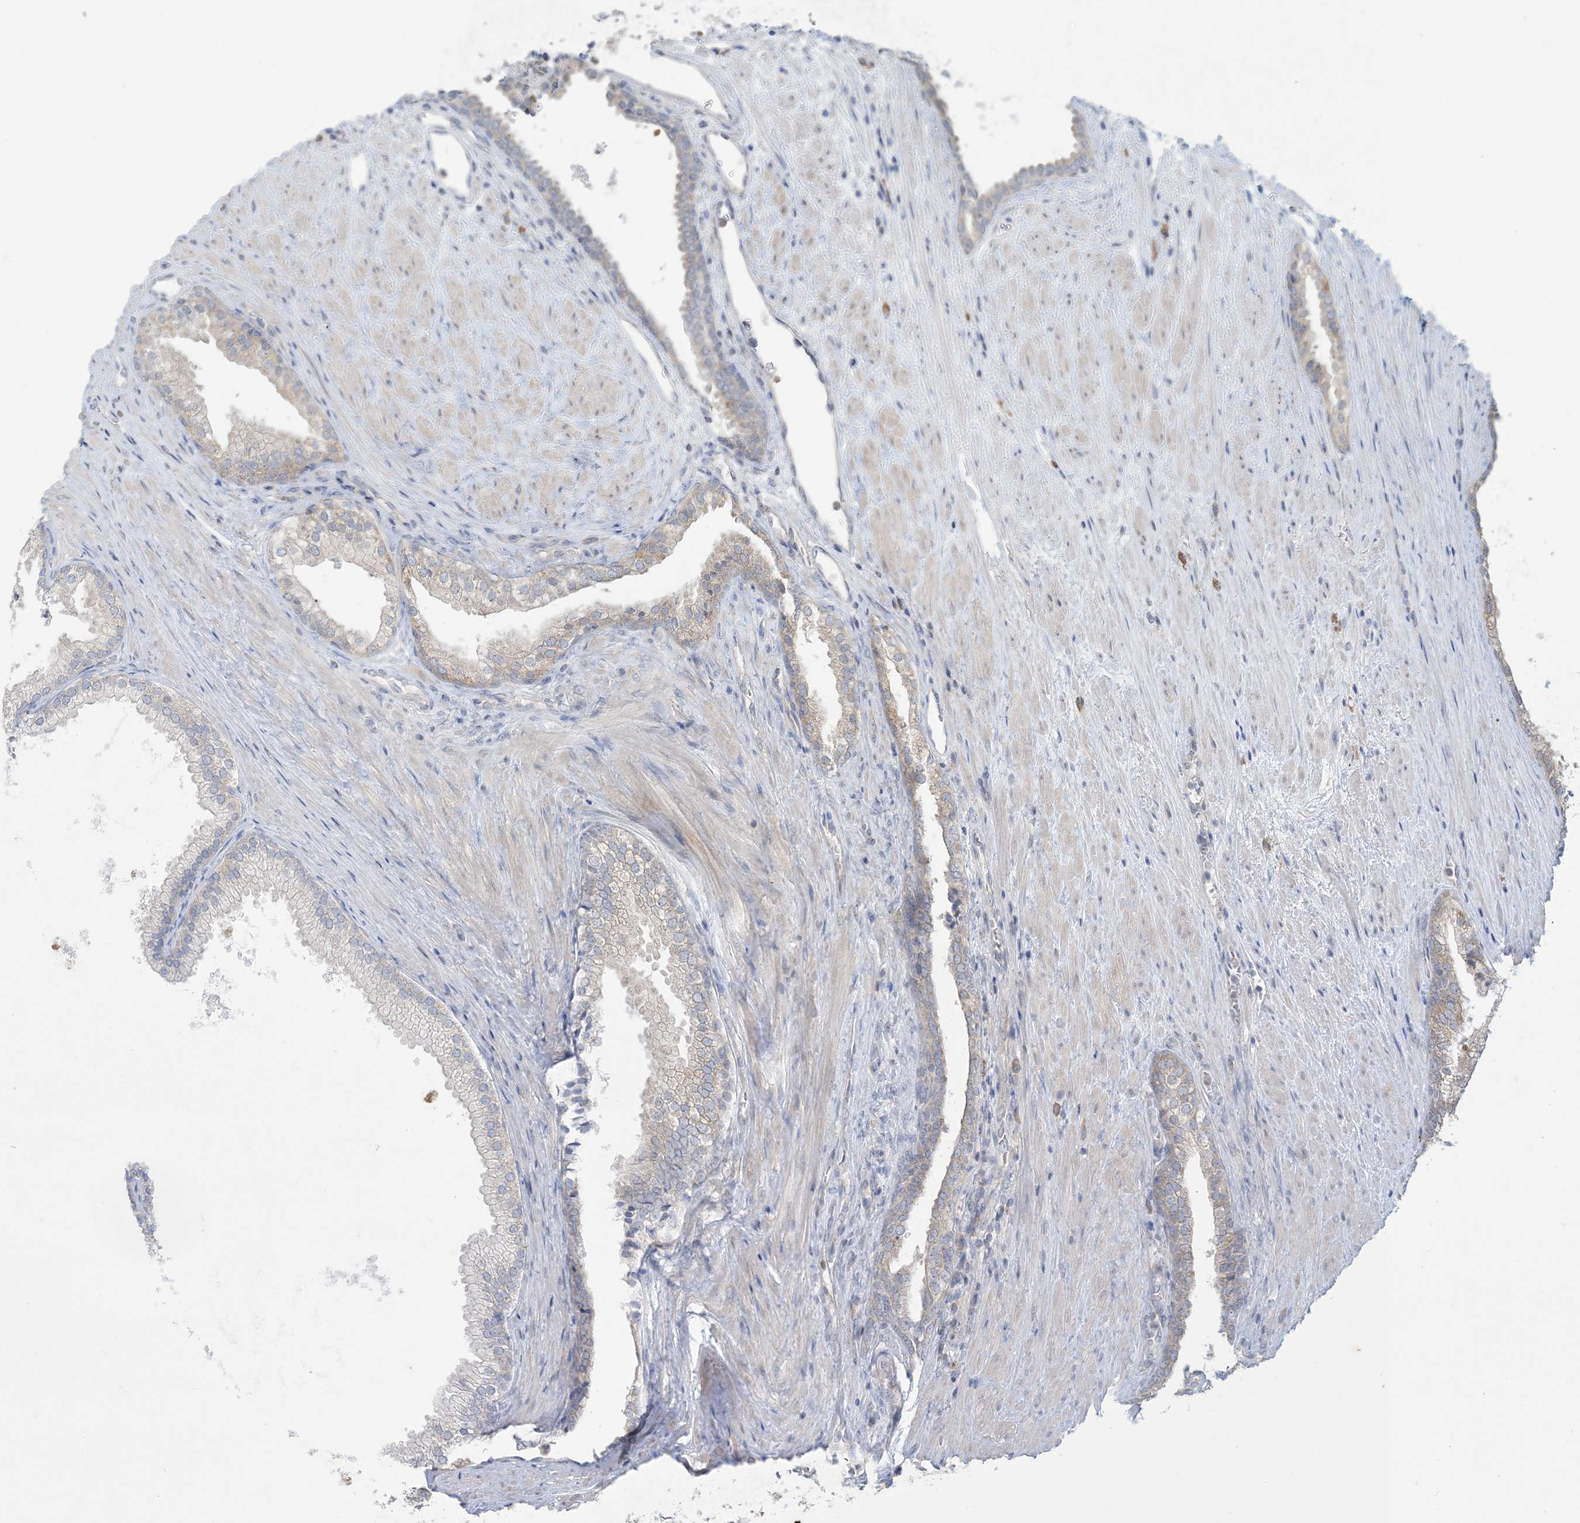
{"staining": {"intensity": "negative", "quantity": "none", "location": "none"}, "tissue": "prostate", "cell_type": "Glandular cells", "image_type": "normal", "snomed": [{"axis": "morphology", "description": "Normal tissue, NOS"}, {"axis": "topography", "description": "Prostate"}], "caption": "Immunohistochemistry micrograph of unremarkable prostate: prostate stained with DAB shows no significant protein positivity in glandular cells.", "gene": "KIF3A", "patient": {"sex": "male", "age": 76}}